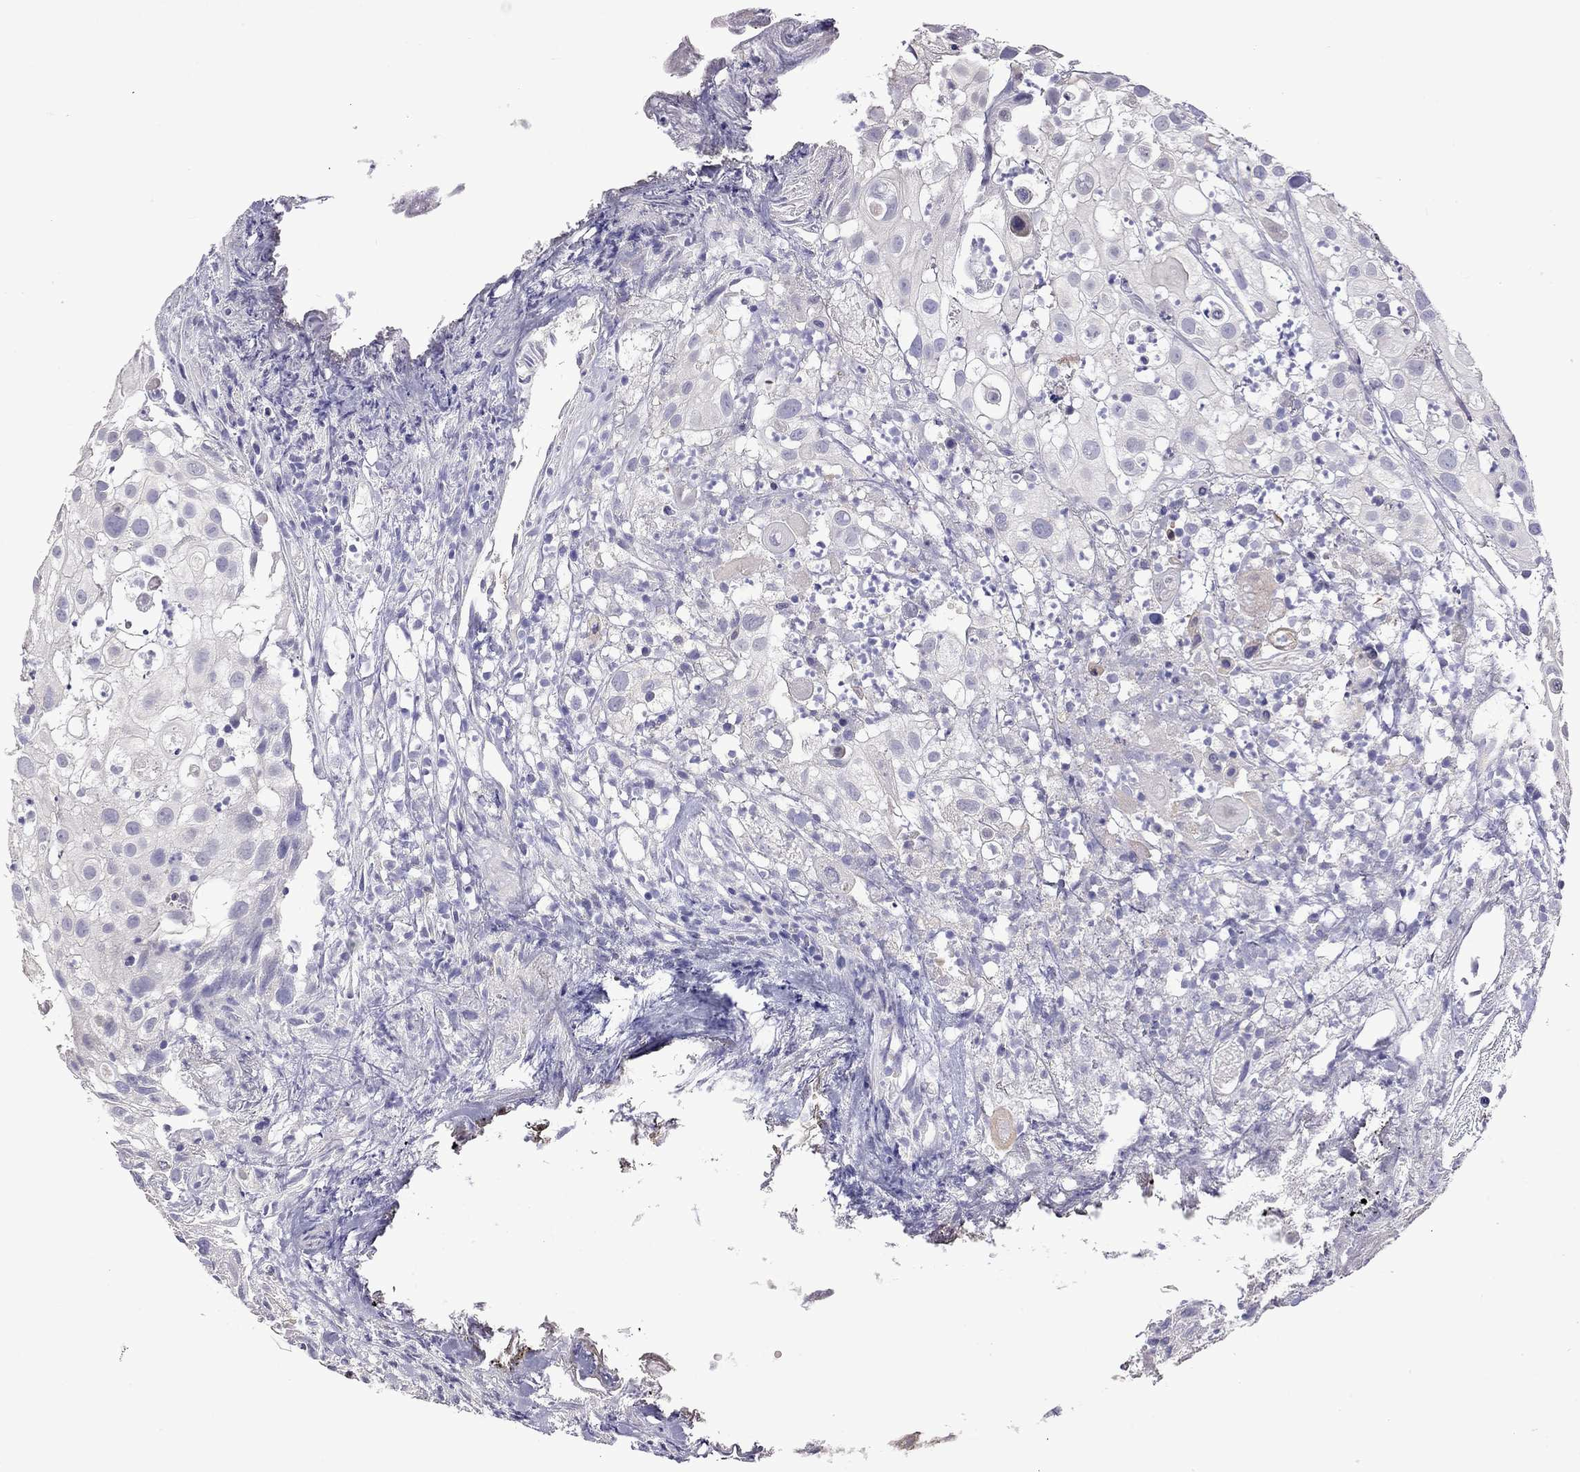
{"staining": {"intensity": "negative", "quantity": "none", "location": "none"}, "tissue": "urothelial cancer", "cell_type": "Tumor cells", "image_type": "cancer", "snomed": [{"axis": "morphology", "description": "Urothelial carcinoma, High grade"}, {"axis": "topography", "description": "Urinary bladder"}], "caption": "Image shows no protein staining in tumor cells of high-grade urothelial carcinoma tissue.", "gene": "FEZ1", "patient": {"sex": "female", "age": 79}}